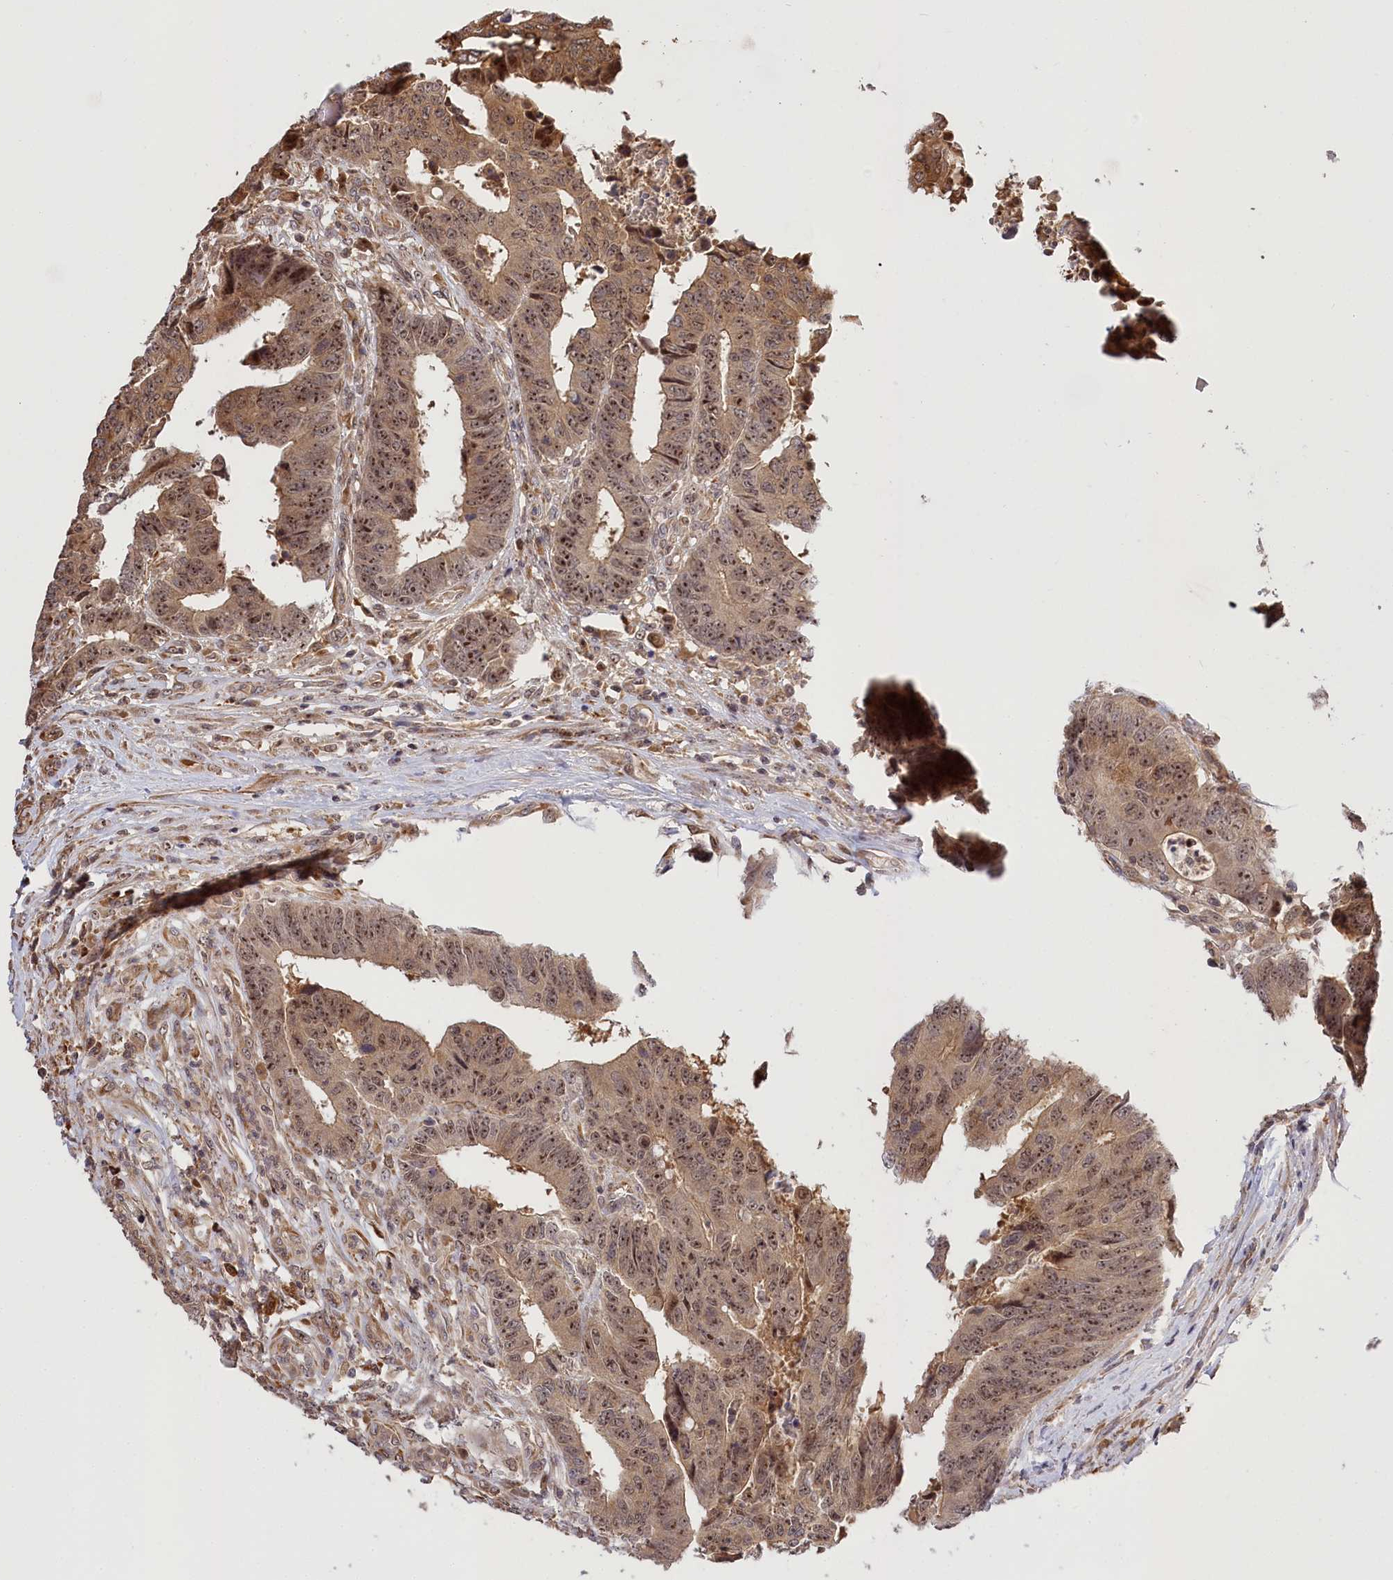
{"staining": {"intensity": "moderate", "quantity": ">75%", "location": "cytoplasmic/membranous,nuclear"}, "tissue": "colorectal cancer", "cell_type": "Tumor cells", "image_type": "cancer", "snomed": [{"axis": "morphology", "description": "Adenocarcinoma, NOS"}, {"axis": "topography", "description": "Rectum"}], "caption": "Moderate cytoplasmic/membranous and nuclear positivity is seen in approximately >75% of tumor cells in colorectal cancer (adenocarcinoma).", "gene": "SERGEF", "patient": {"sex": "male", "age": 84}}